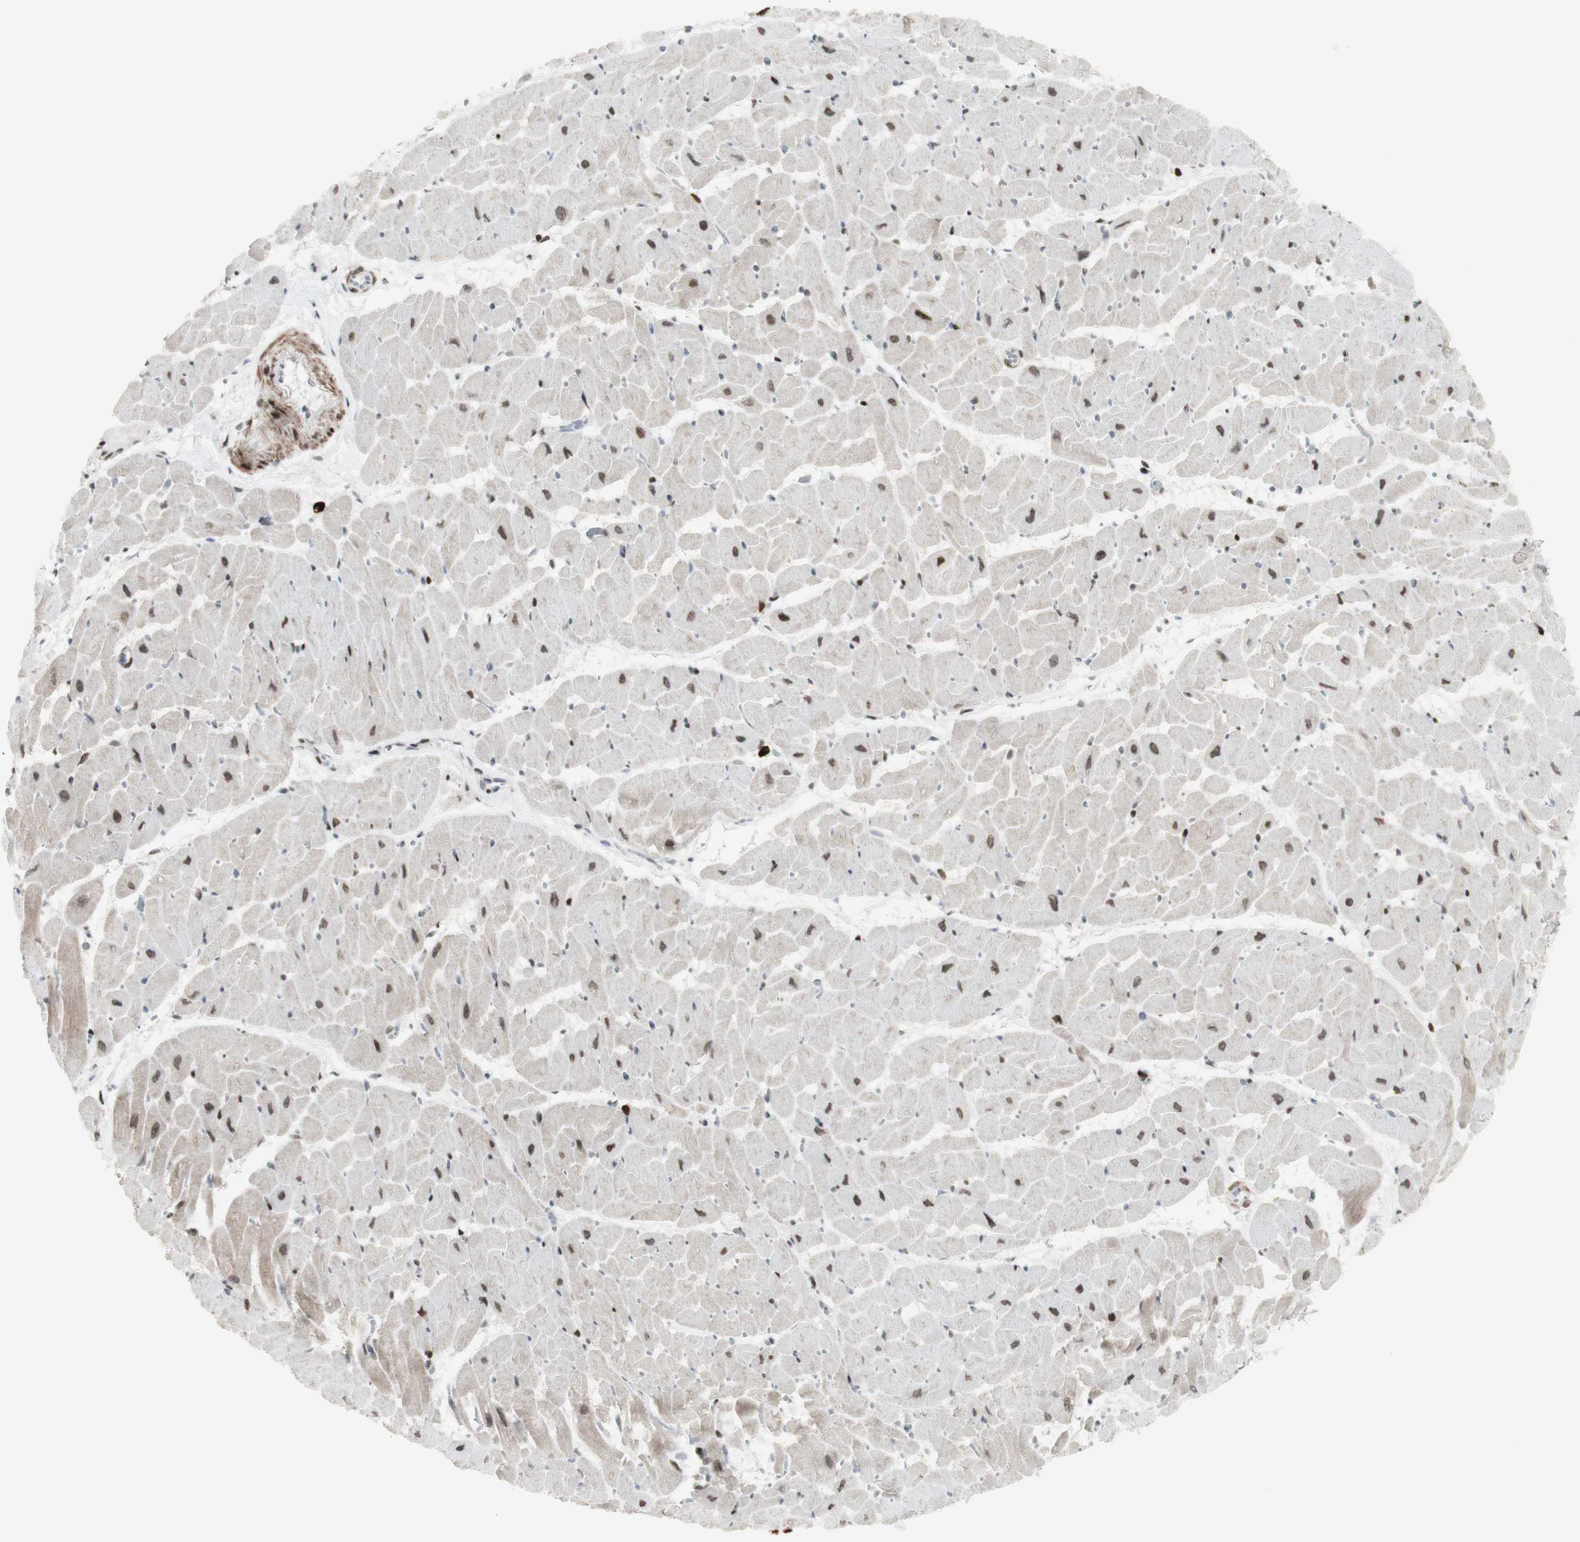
{"staining": {"intensity": "moderate", "quantity": ">75%", "location": "nuclear"}, "tissue": "heart muscle", "cell_type": "Cardiomyocytes", "image_type": "normal", "snomed": [{"axis": "morphology", "description": "Normal tissue, NOS"}, {"axis": "topography", "description": "Heart"}], "caption": "High-power microscopy captured an immunohistochemistry (IHC) histopathology image of unremarkable heart muscle, revealing moderate nuclear staining in about >75% of cardiomyocytes. The protein is stained brown, and the nuclei are stained in blue (DAB IHC with brightfield microscopy, high magnification).", "gene": "C1orf116", "patient": {"sex": "female", "age": 19}}